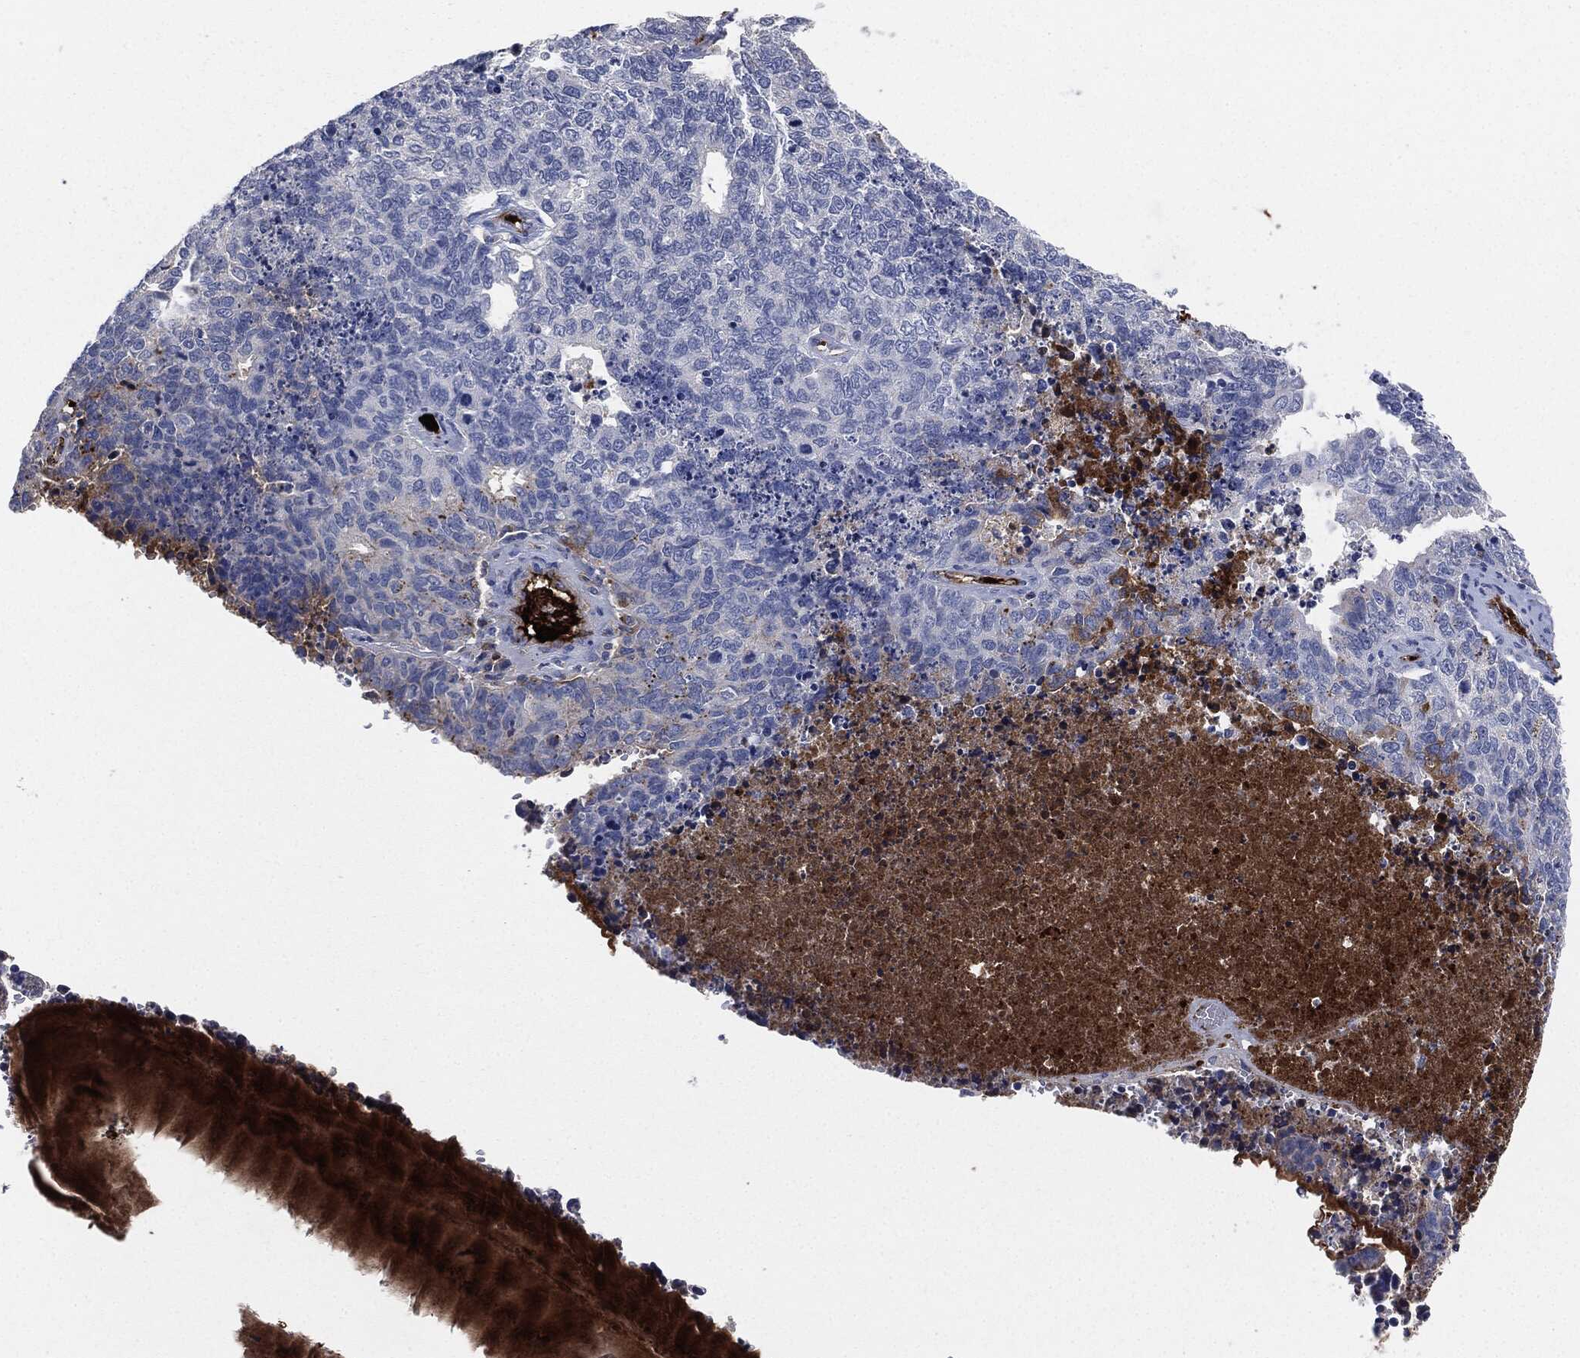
{"staining": {"intensity": "moderate", "quantity": "<25%", "location": "cytoplasmic/membranous"}, "tissue": "cervical cancer", "cell_type": "Tumor cells", "image_type": "cancer", "snomed": [{"axis": "morphology", "description": "Squamous cell carcinoma, NOS"}, {"axis": "topography", "description": "Cervix"}], "caption": "Immunohistochemical staining of cervical cancer displays low levels of moderate cytoplasmic/membranous protein staining in approximately <25% of tumor cells.", "gene": "APOB", "patient": {"sex": "female", "age": 63}}